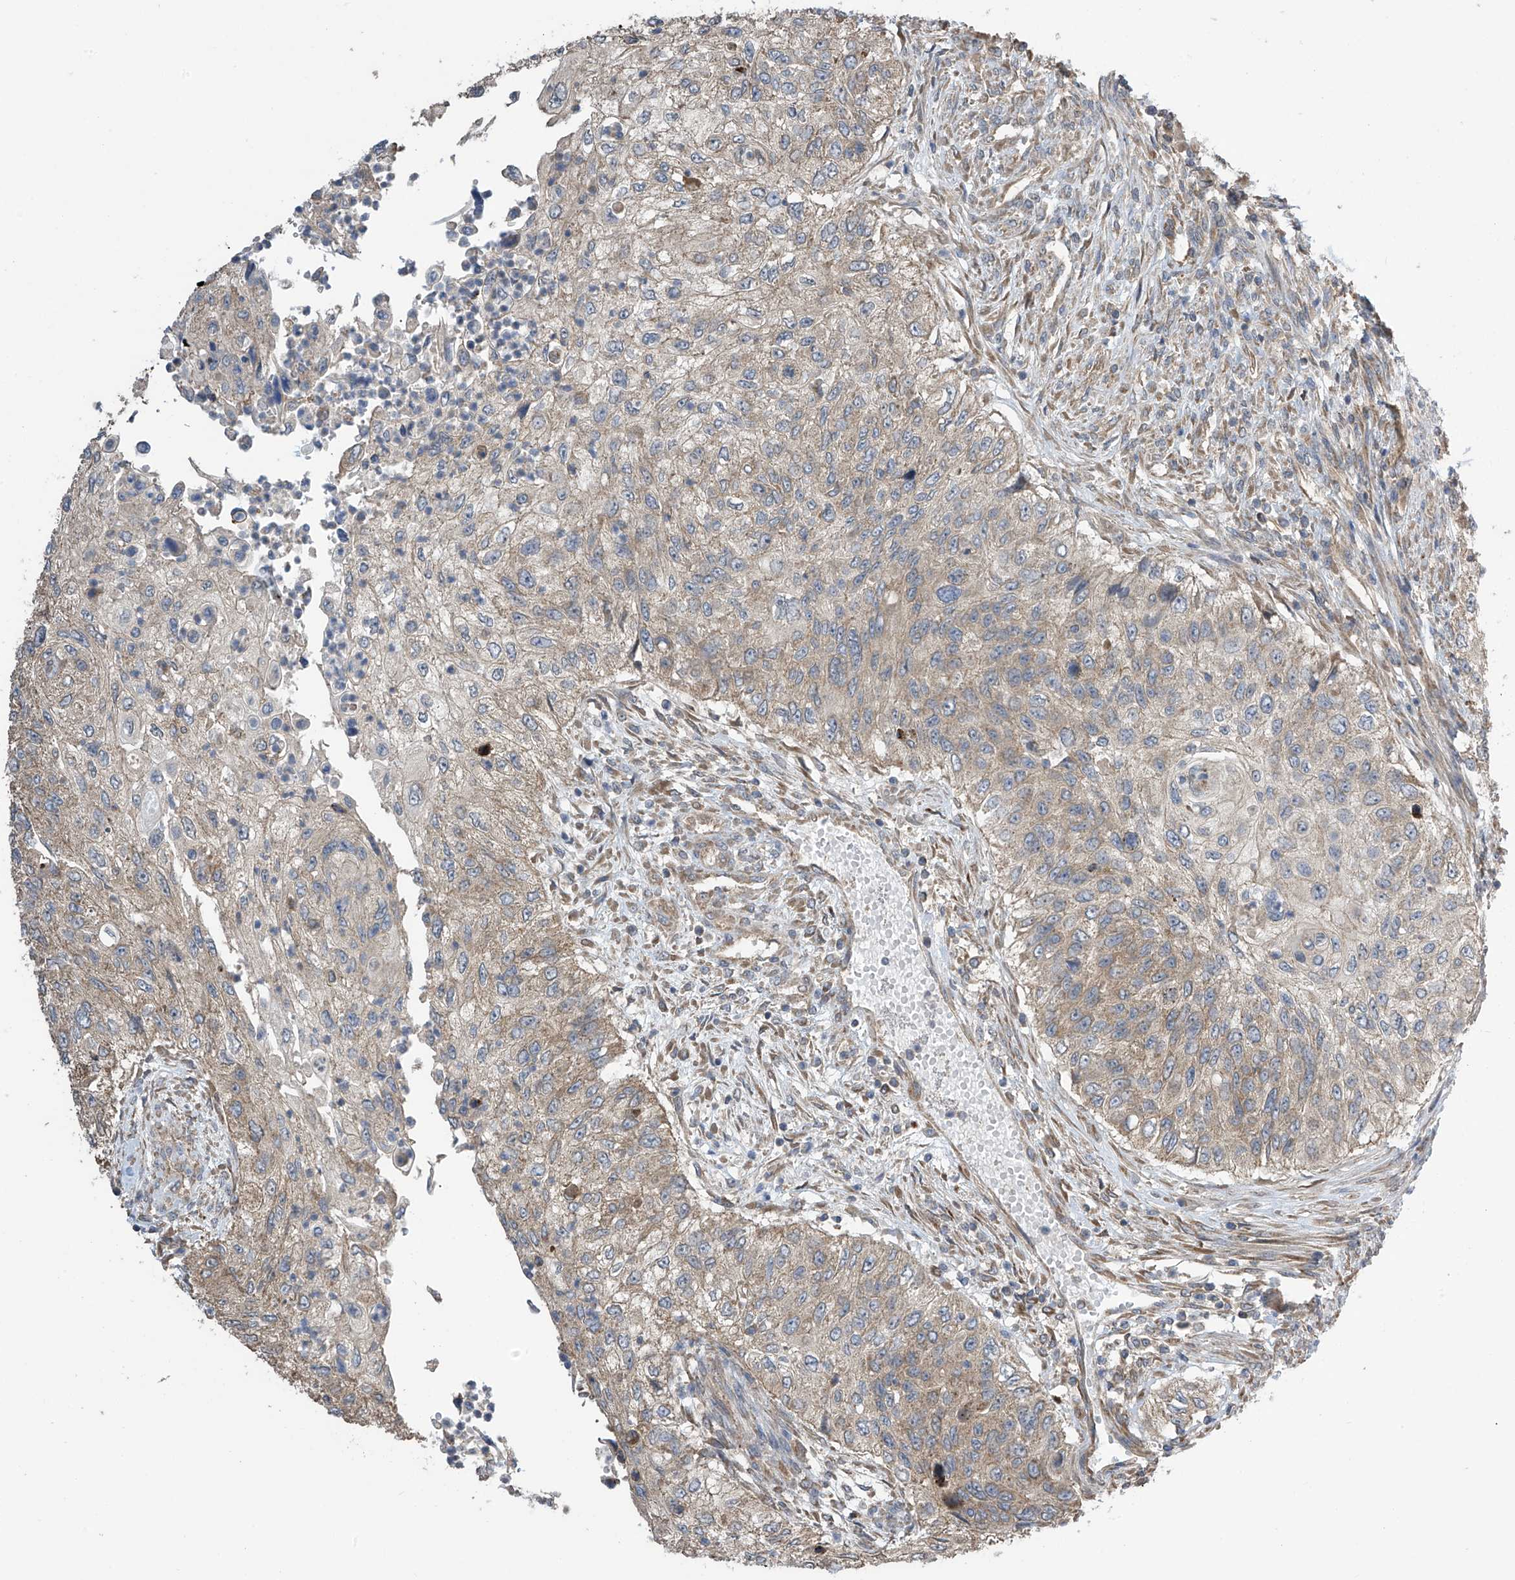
{"staining": {"intensity": "weak", "quantity": "25%-75%", "location": "cytoplasmic/membranous"}, "tissue": "urothelial cancer", "cell_type": "Tumor cells", "image_type": "cancer", "snomed": [{"axis": "morphology", "description": "Urothelial carcinoma, High grade"}, {"axis": "topography", "description": "Urinary bladder"}], "caption": "Urothelial cancer stained with a protein marker exhibits weak staining in tumor cells.", "gene": "PNPT1", "patient": {"sex": "female", "age": 60}}